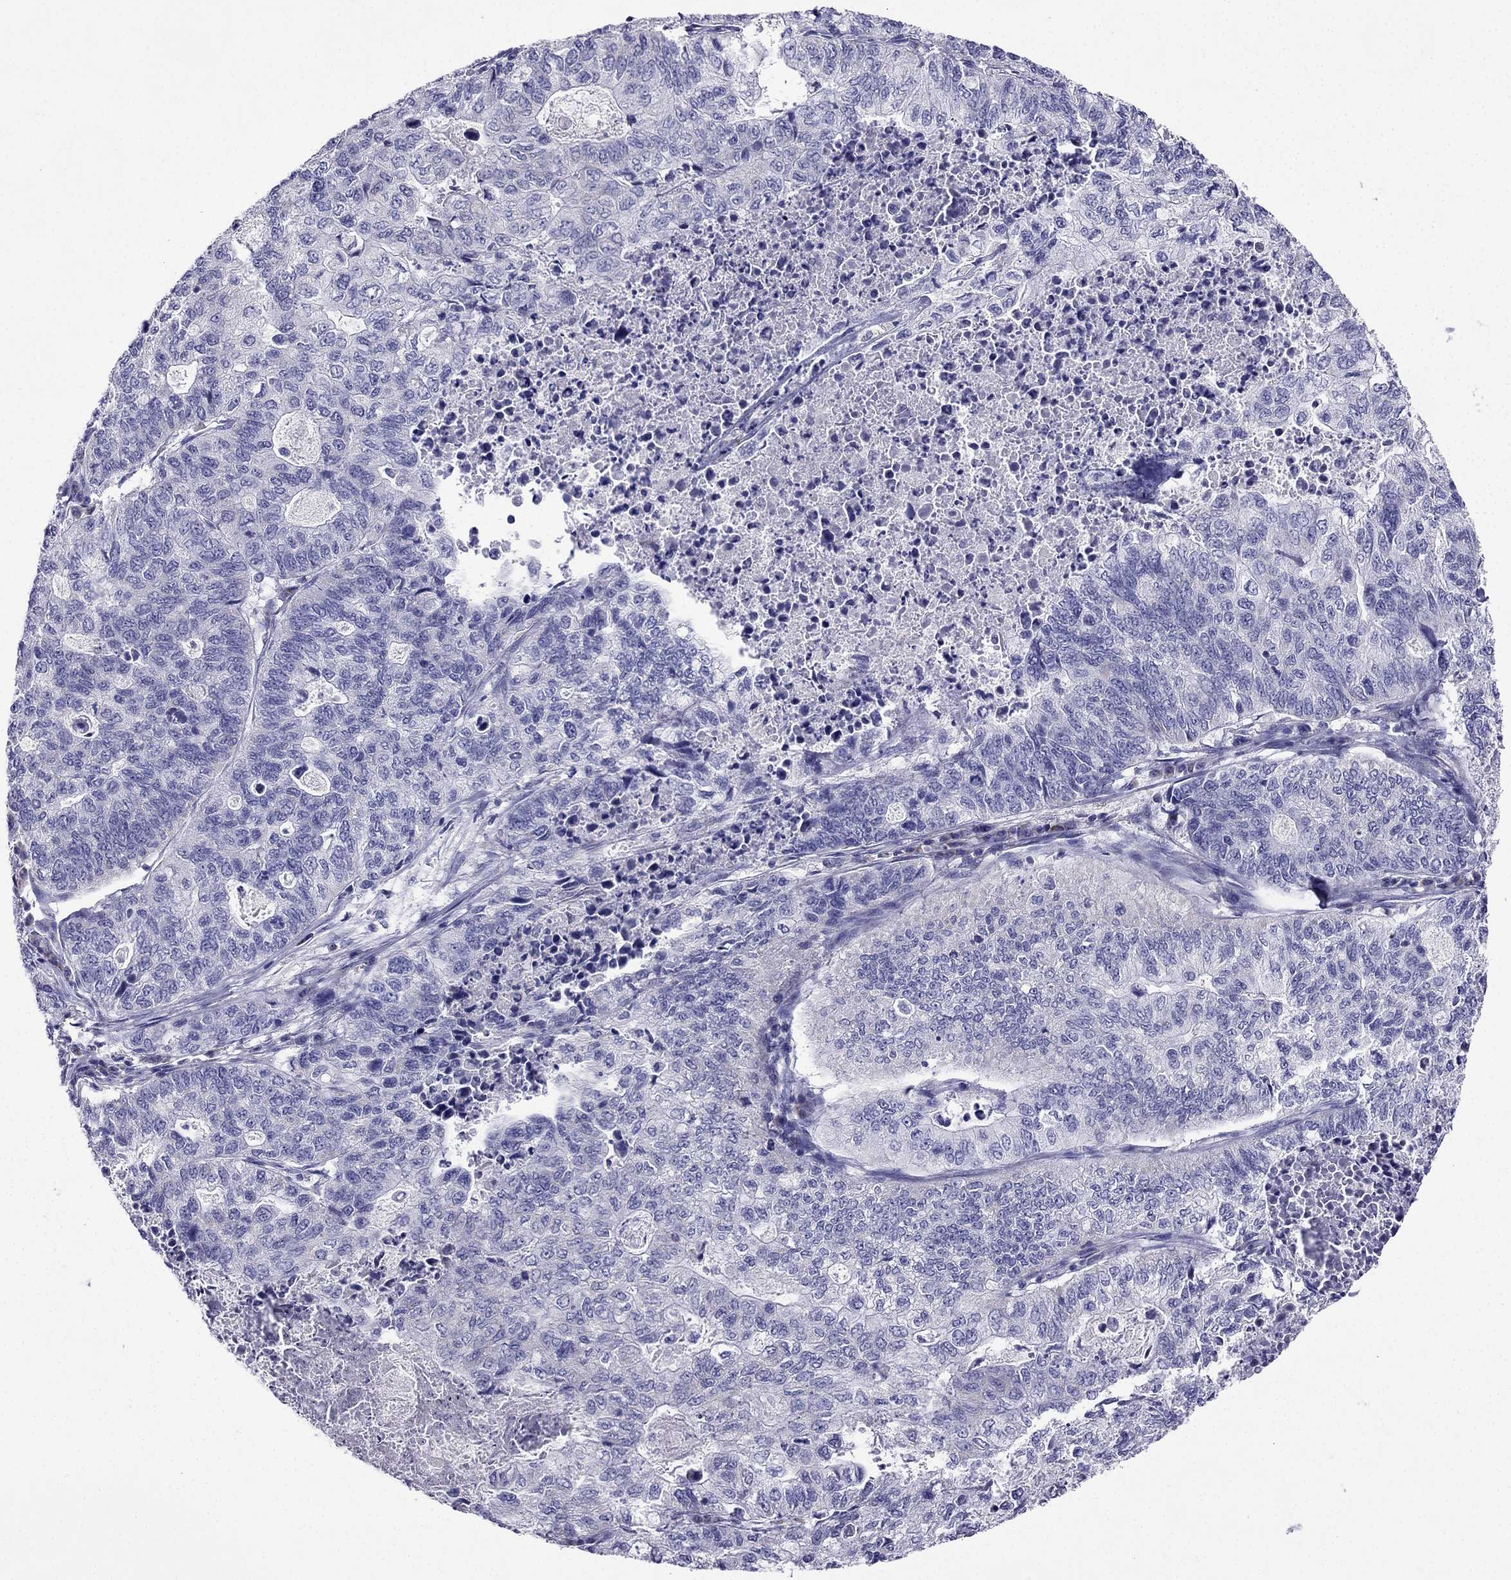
{"staining": {"intensity": "negative", "quantity": "none", "location": "none"}, "tissue": "stomach cancer", "cell_type": "Tumor cells", "image_type": "cancer", "snomed": [{"axis": "morphology", "description": "Adenocarcinoma, NOS"}, {"axis": "topography", "description": "Stomach, upper"}], "caption": "Immunohistochemical staining of stomach cancer (adenocarcinoma) shows no significant expression in tumor cells. (DAB immunohistochemistry, high magnification).", "gene": "KIF5A", "patient": {"sex": "female", "age": 67}}